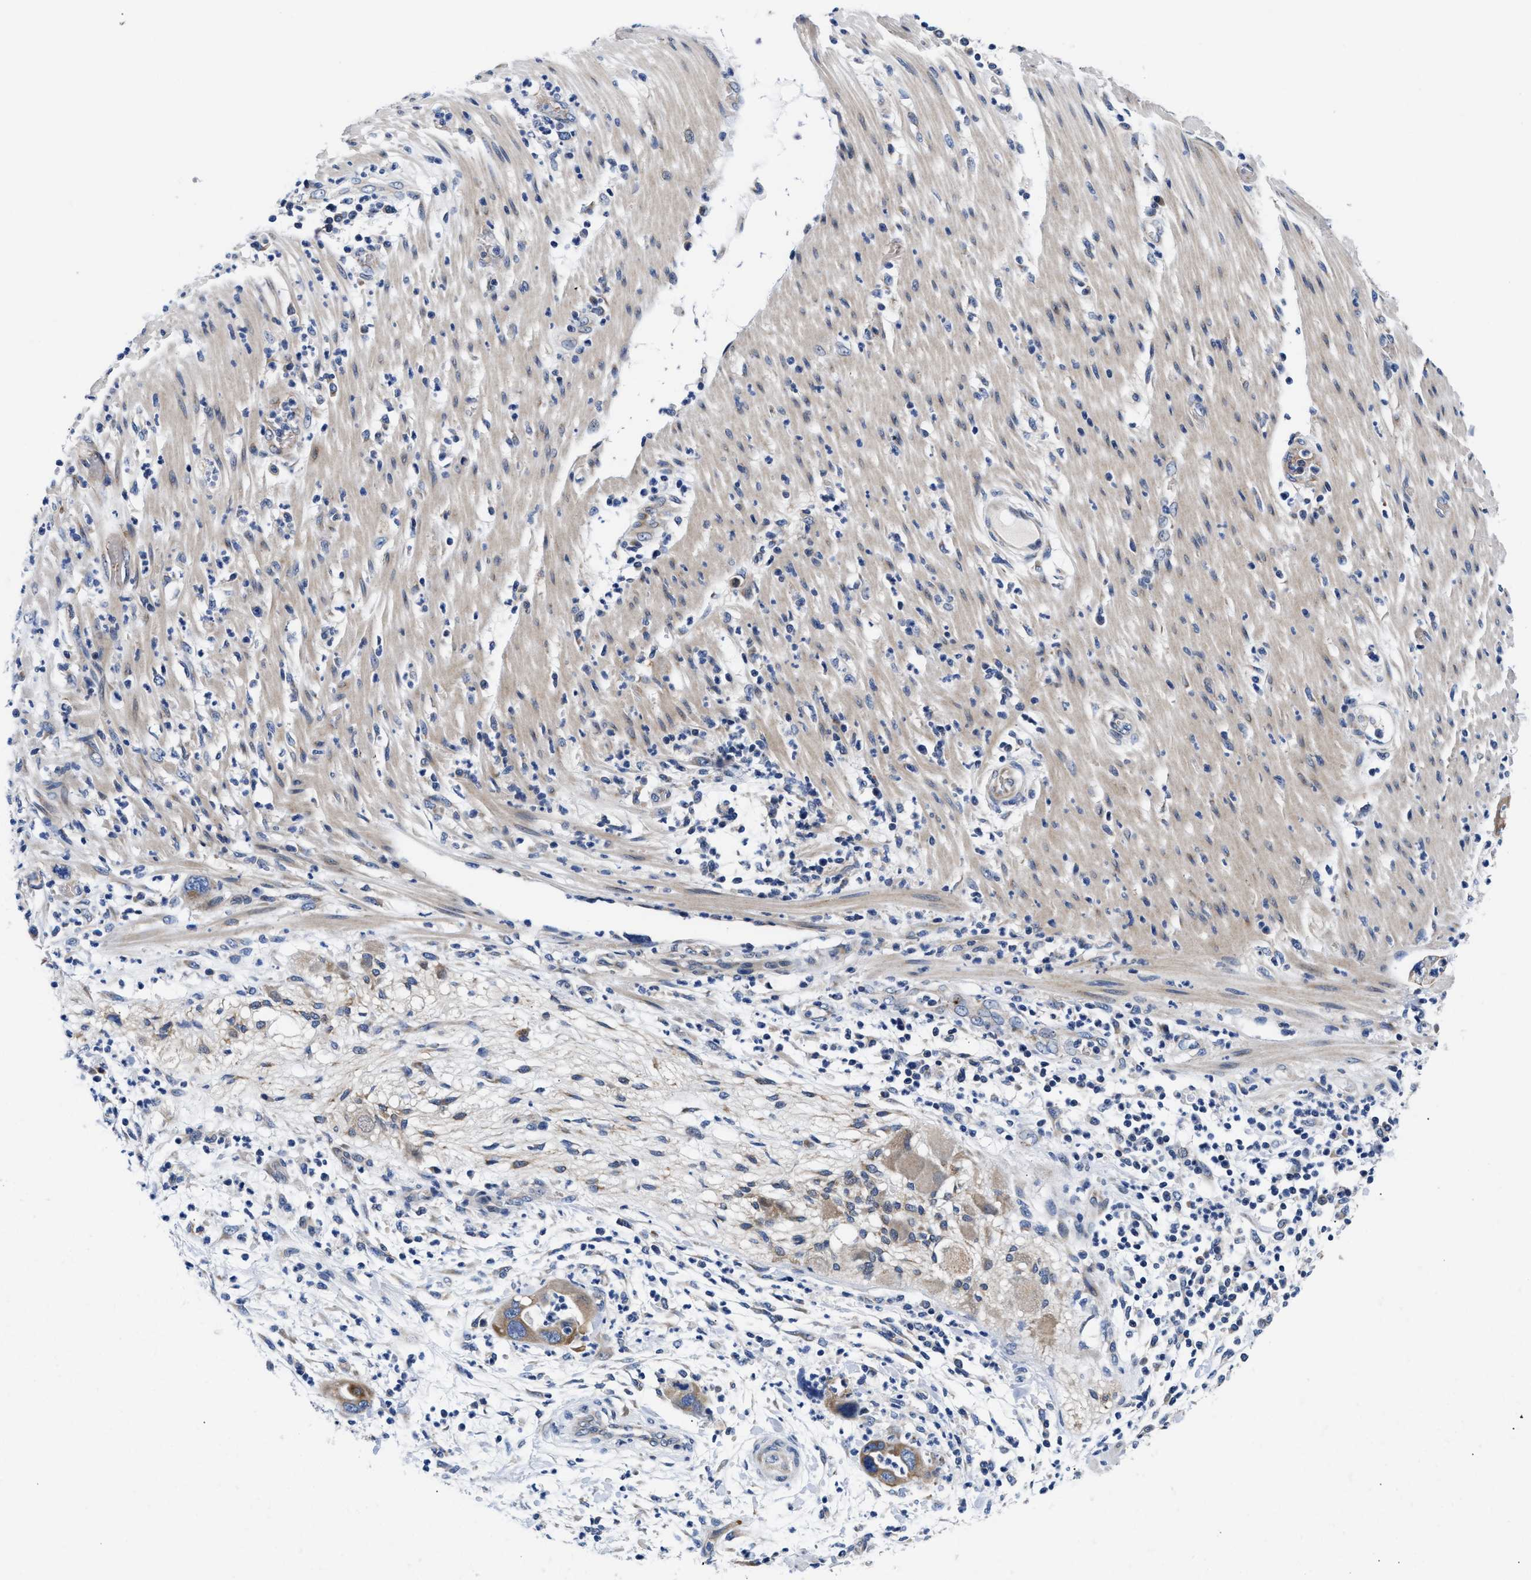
{"staining": {"intensity": "moderate", "quantity": ">75%", "location": "cytoplasmic/membranous"}, "tissue": "pancreatic cancer", "cell_type": "Tumor cells", "image_type": "cancer", "snomed": [{"axis": "morphology", "description": "Adenocarcinoma, NOS"}, {"axis": "topography", "description": "Pancreas"}], "caption": "Brown immunohistochemical staining in pancreatic cancer reveals moderate cytoplasmic/membranous positivity in approximately >75% of tumor cells.", "gene": "RINT1", "patient": {"sex": "female", "age": 71}}